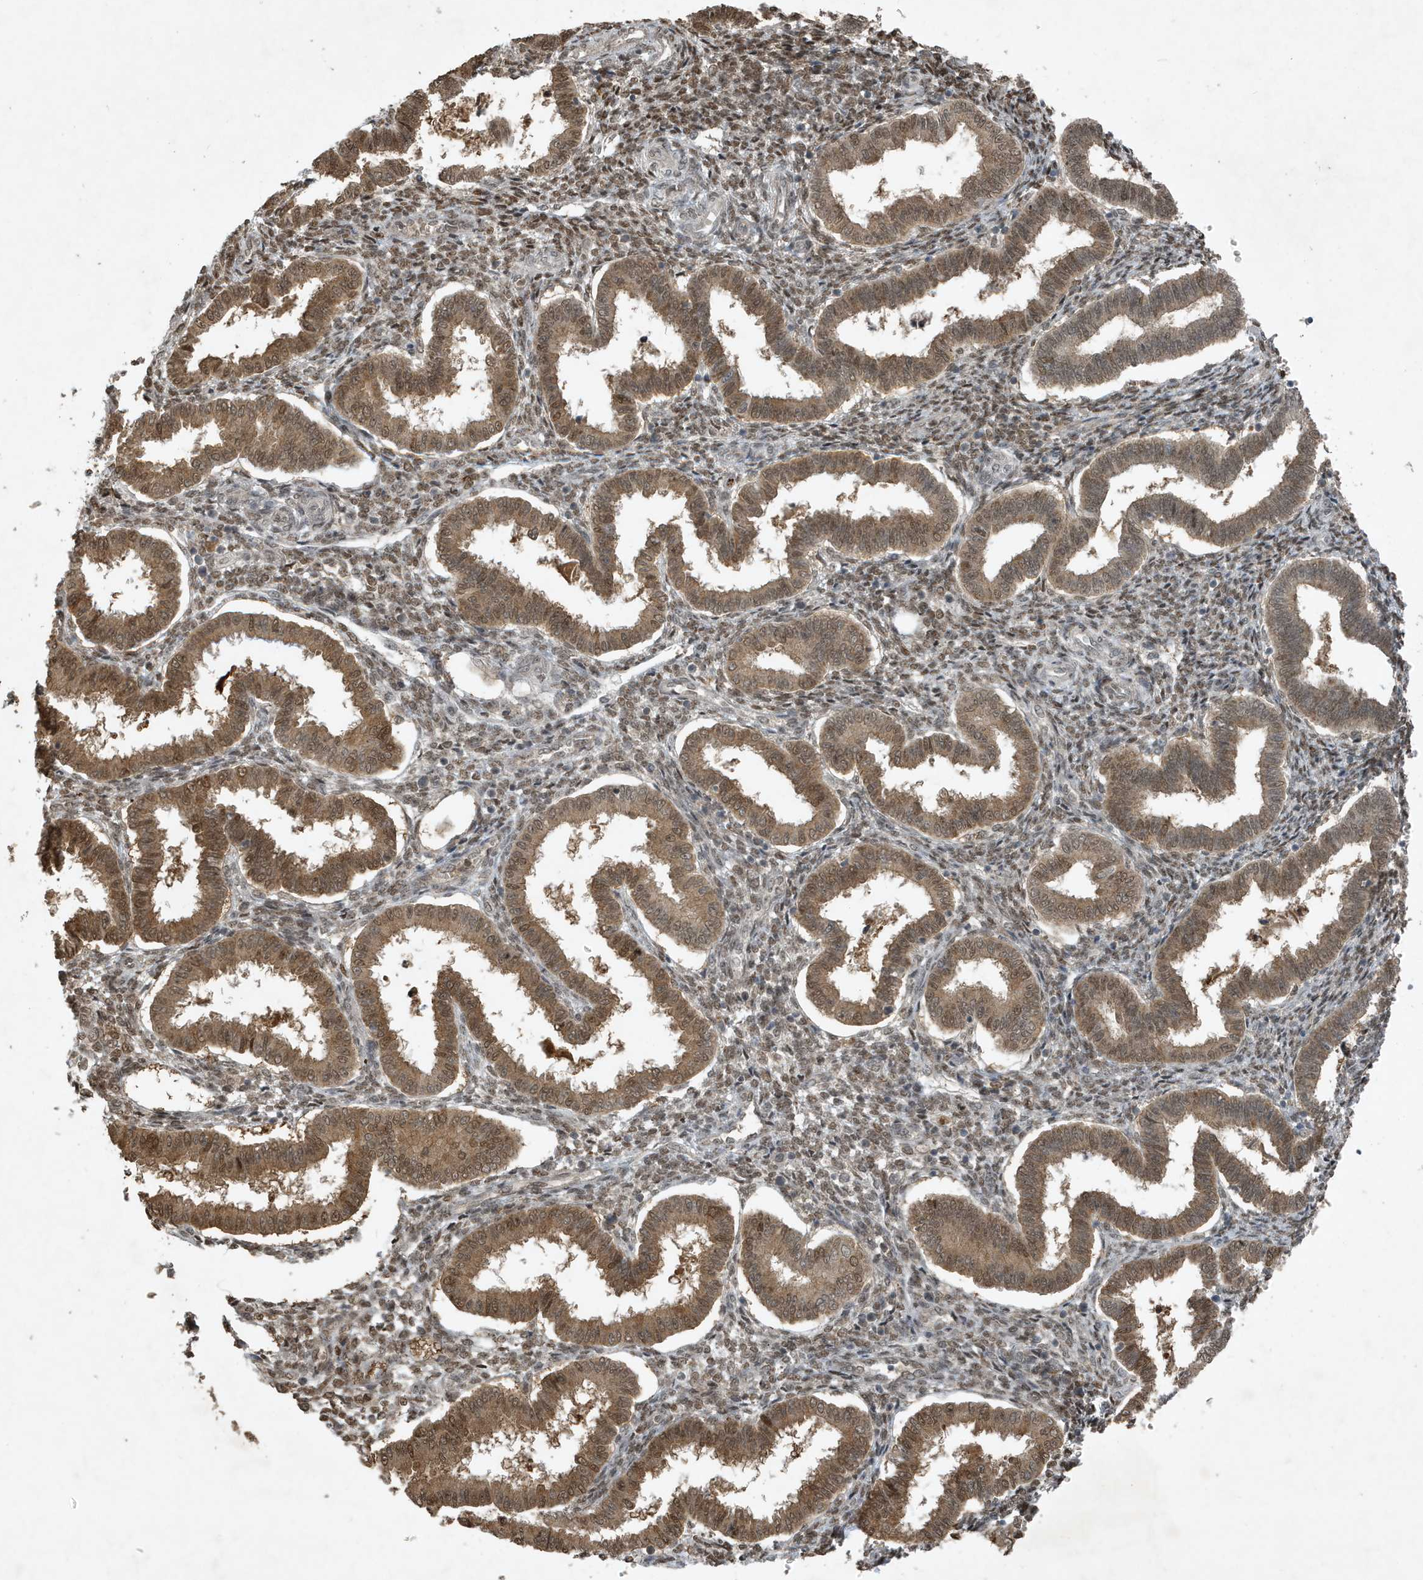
{"staining": {"intensity": "moderate", "quantity": ">75%", "location": "cytoplasmic/membranous,nuclear"}, "tissue": "endometrium", "cell_type": "Cells in endometrial stroma", "image_type": "normal", "snomed": [{"axis": "morphology", "description": "Normal tissue, NOS"}, {"axis": "topography", "description": "Endometrium"}], "caption": "Brown immunohistochemical staining in benign human endometrium shows moderate cytoplasmic/membranous,nuclear expression in about >75% of cells in endometrial stroma. (Stains: DAB (3,3'-diaminobenzidine) in brown, nuclei in blue, Microscopy: brightfield microscopy at high magnification).", "gene": "HSPA1A", "patient": {"sex": "female", "age": 24}}